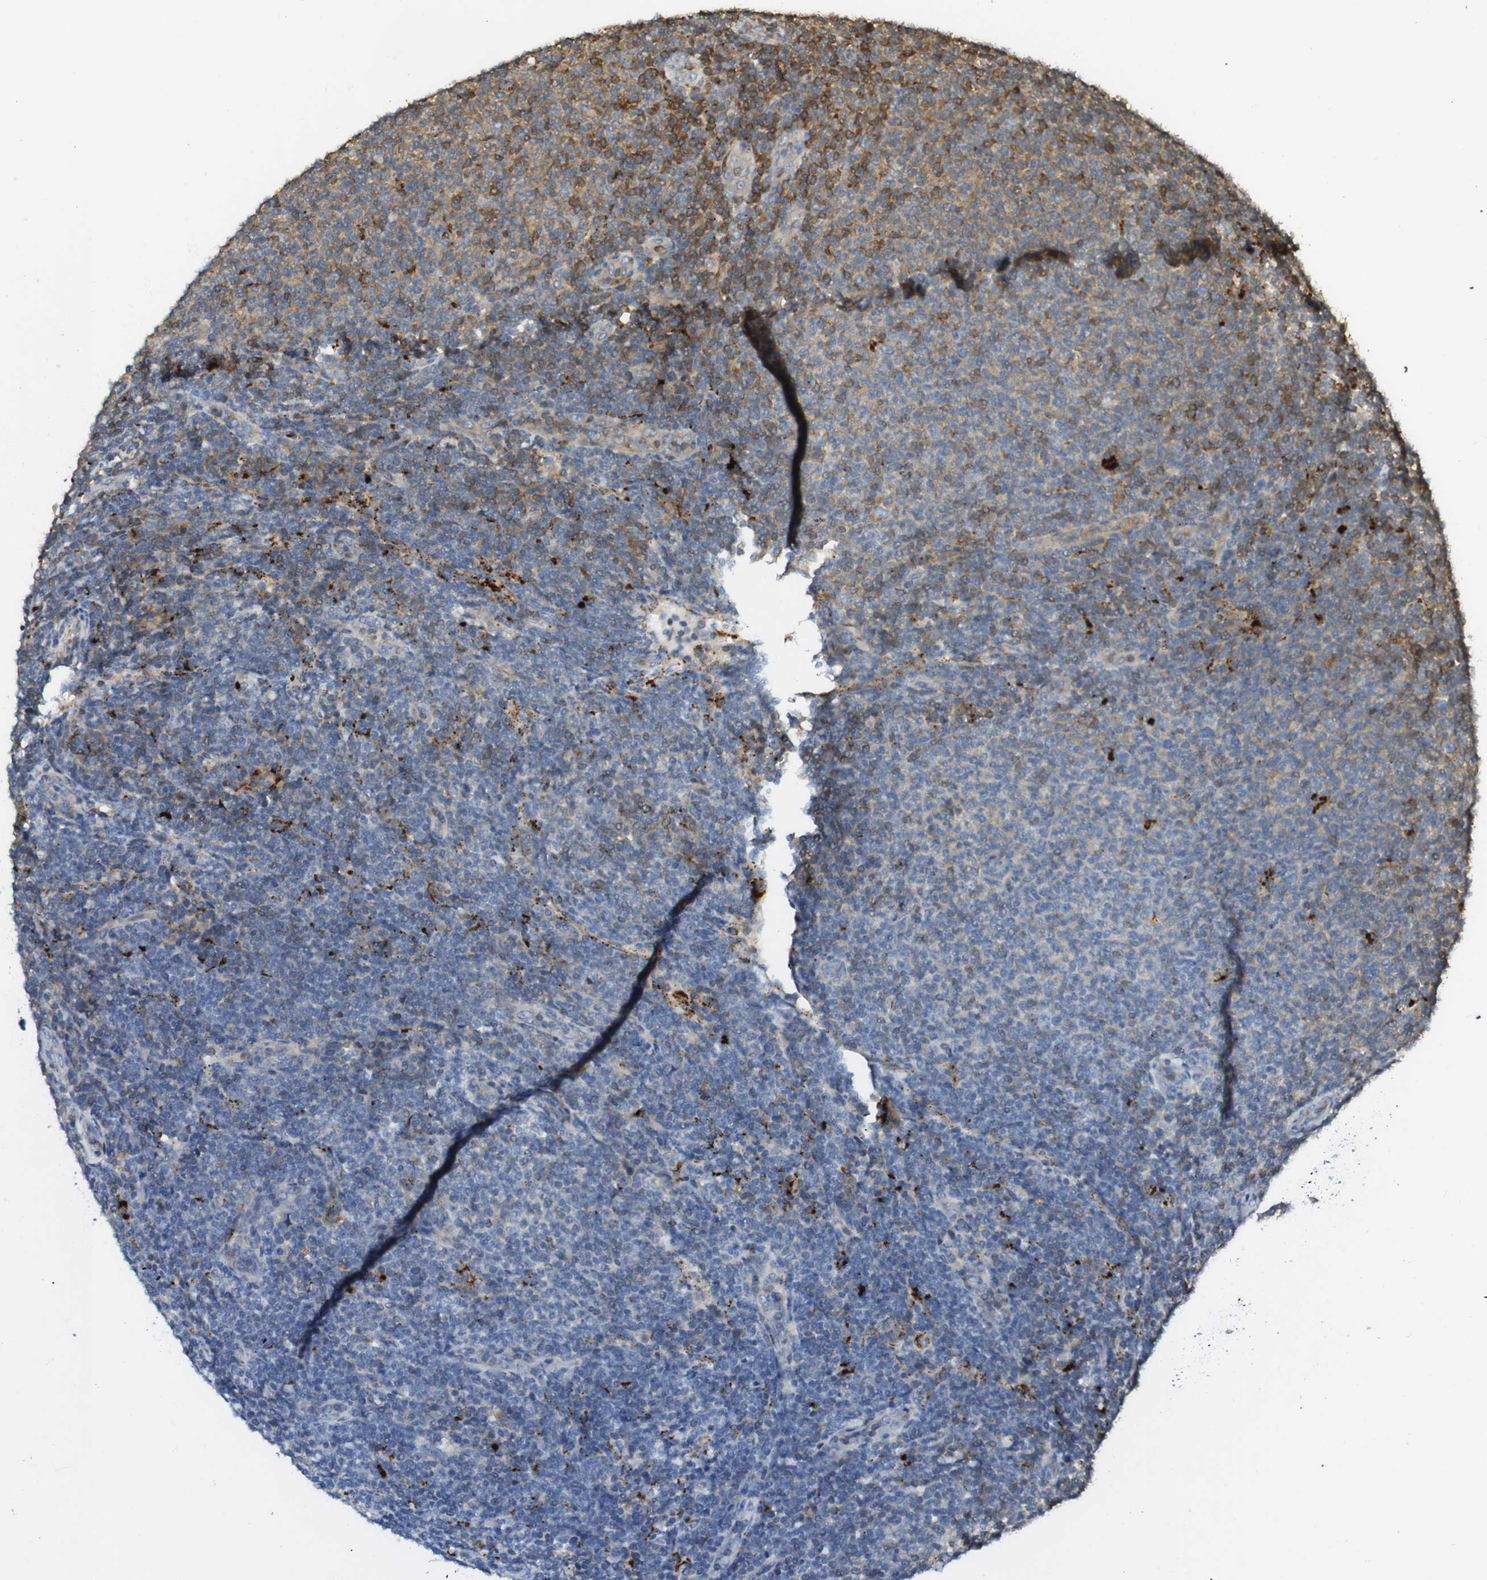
{"staining": {"intensity": "weak", "quantity": "25%-75%", "location": "cytoplasmic/membranous"}, "tissue": "lymphoma", "cell_type": "Tumor cells", "image_type": "cancer", "snomed": [{"axis": "morphology", "description": "Malignant lymphoma, non-Hodgkin's type, Low grade"}, {"axis": "topography", "description": "Lymph node"}], "caption": "Tumor cells reveal low levels of weak cytoplasmic/membranous staining in about 25%-75% of cells in malignant lymphoma, non-Hodgkin's type (low-grade). The protein is shown in brown color, while the nuclei are stained blue.", "gene": "KSR1", "patient": {"sex": "male", "age": 66}}